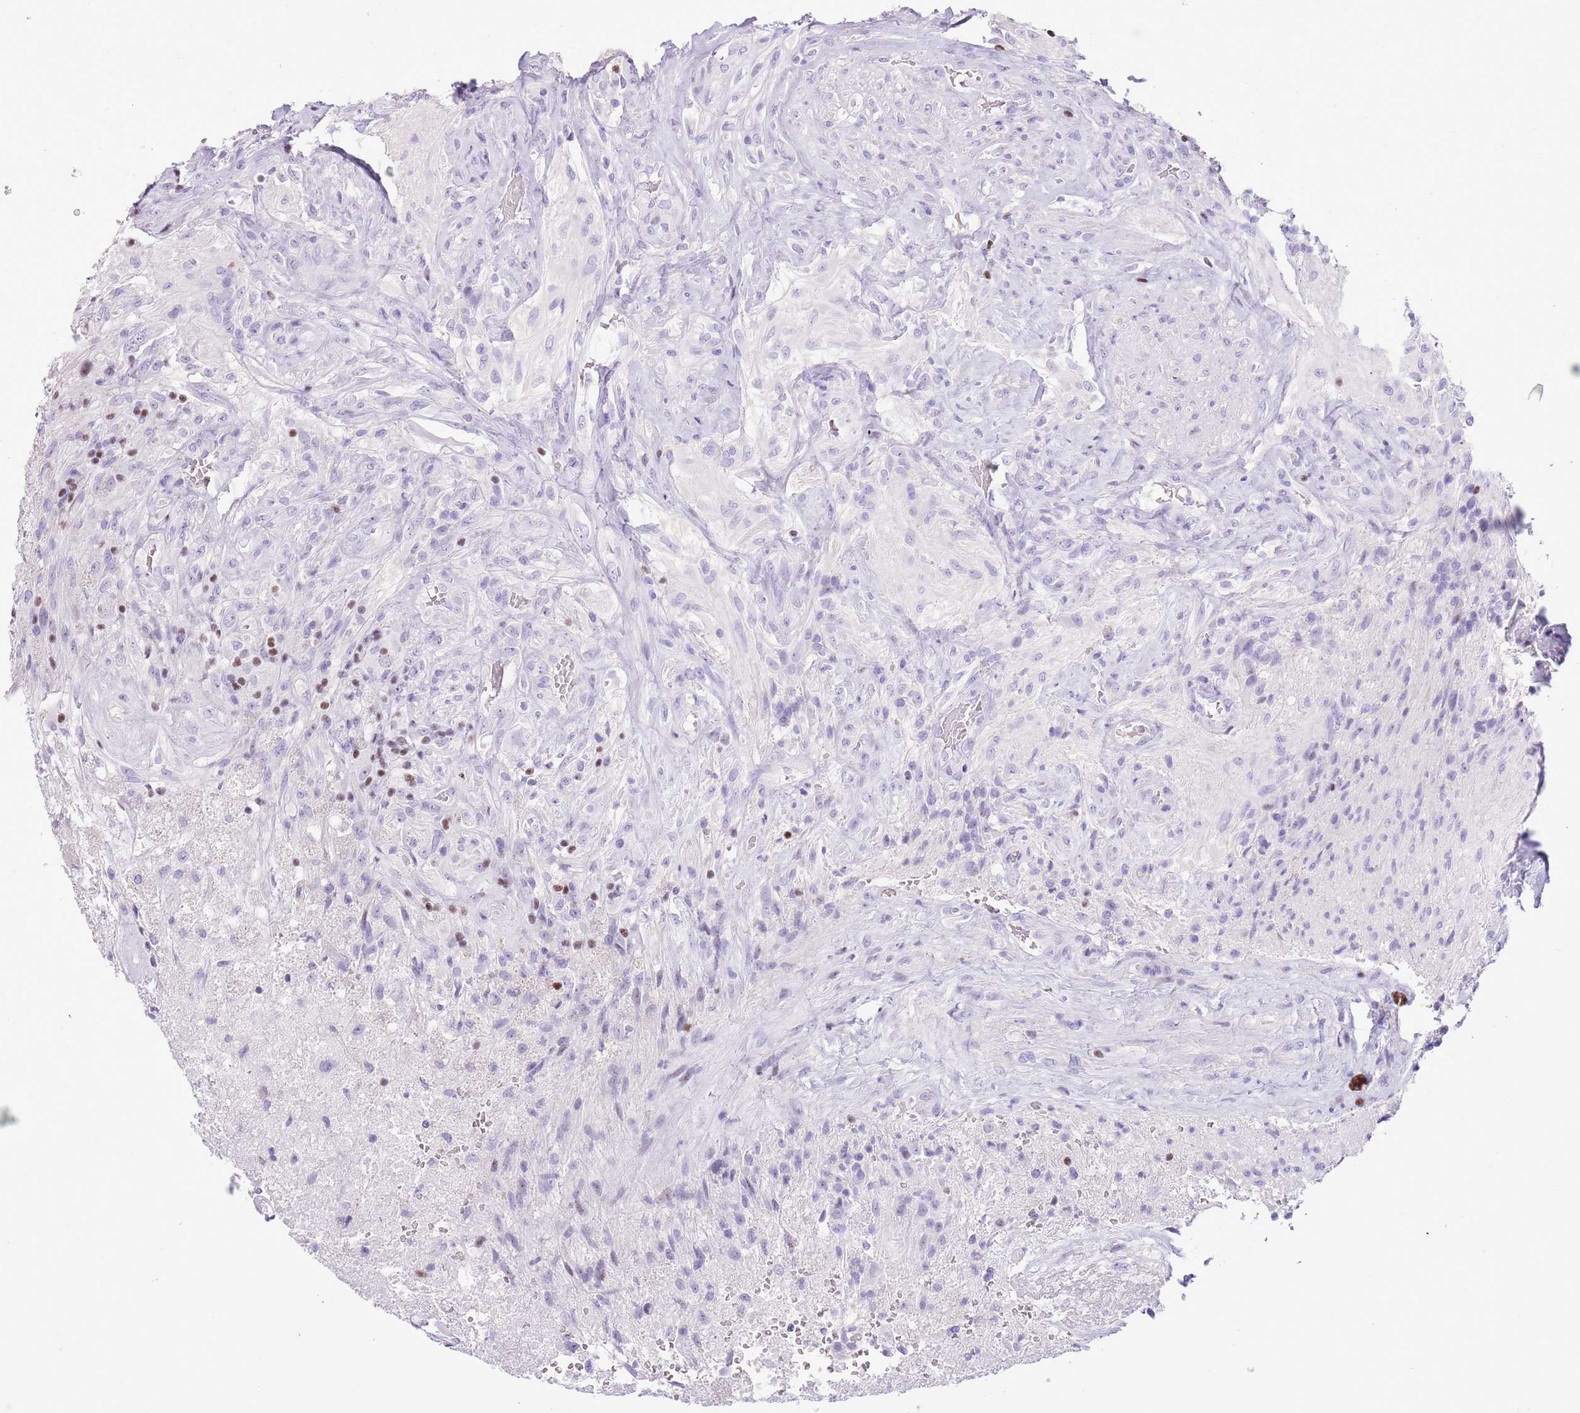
{"staining": {"intensity": "negative", "quantity": "none", "location": "none"}, "tissue": "glioma", "cell_type": "Tumor cells", "image_type": "cancer", "snomed": [{"axis": "morphology", "description": "Glioma, malignant, High grade"}, {"axis": "topography", "description": "Brain"}], "caption": "Tumor cells show no significant expression in high-grade glioma (malignant). Nuclei are stained in blue.", "gene": "BCL11B", "patient": {"sex": "male", "age": 56}}